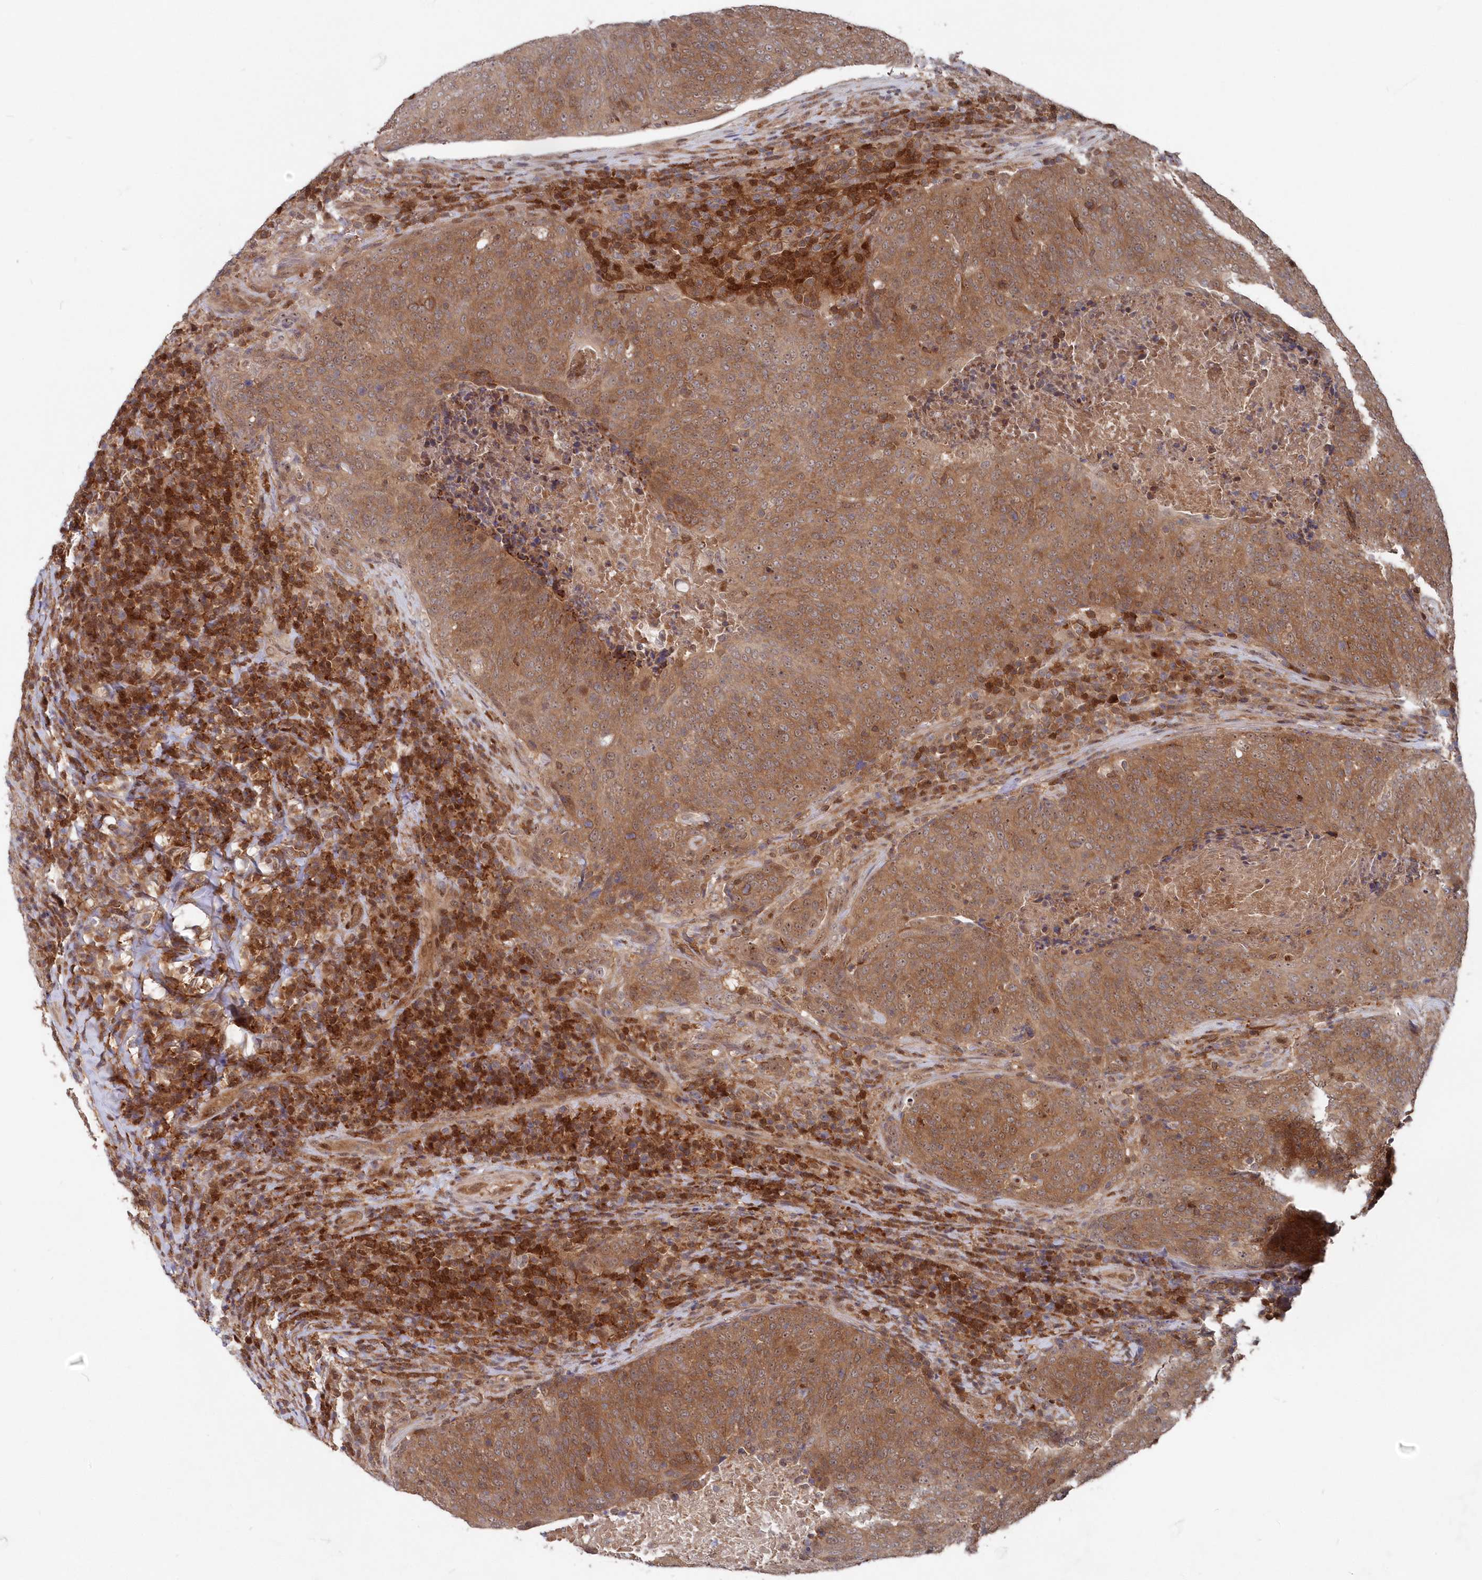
{"staining": {"intensity": "moderate", "quantity": ">75%", "location": "cytoplasmic/membranous"}, "tissue": "head and neck cancer", "cell_type": "Tumor cells", "image_type": "cancer", "snomed": [{"axis": "morphology", "description": "Squamous cell carcinoma, NOS"}, {"axis": "morphology", "description": "Squamous cell carcinoma, metastatic, NOS"}, {"axis": "topography", "description": "Lymph node"}, {"axis": "topography", "description": "Head-Neck"}], "caption": "Tumor cells reveal moderate cytoplasmic/membranous expression in approximately >75% of cells in head and neck cancer.", "gene": "ABHD14B", "patient": {"sex": "male", "age": 62}}